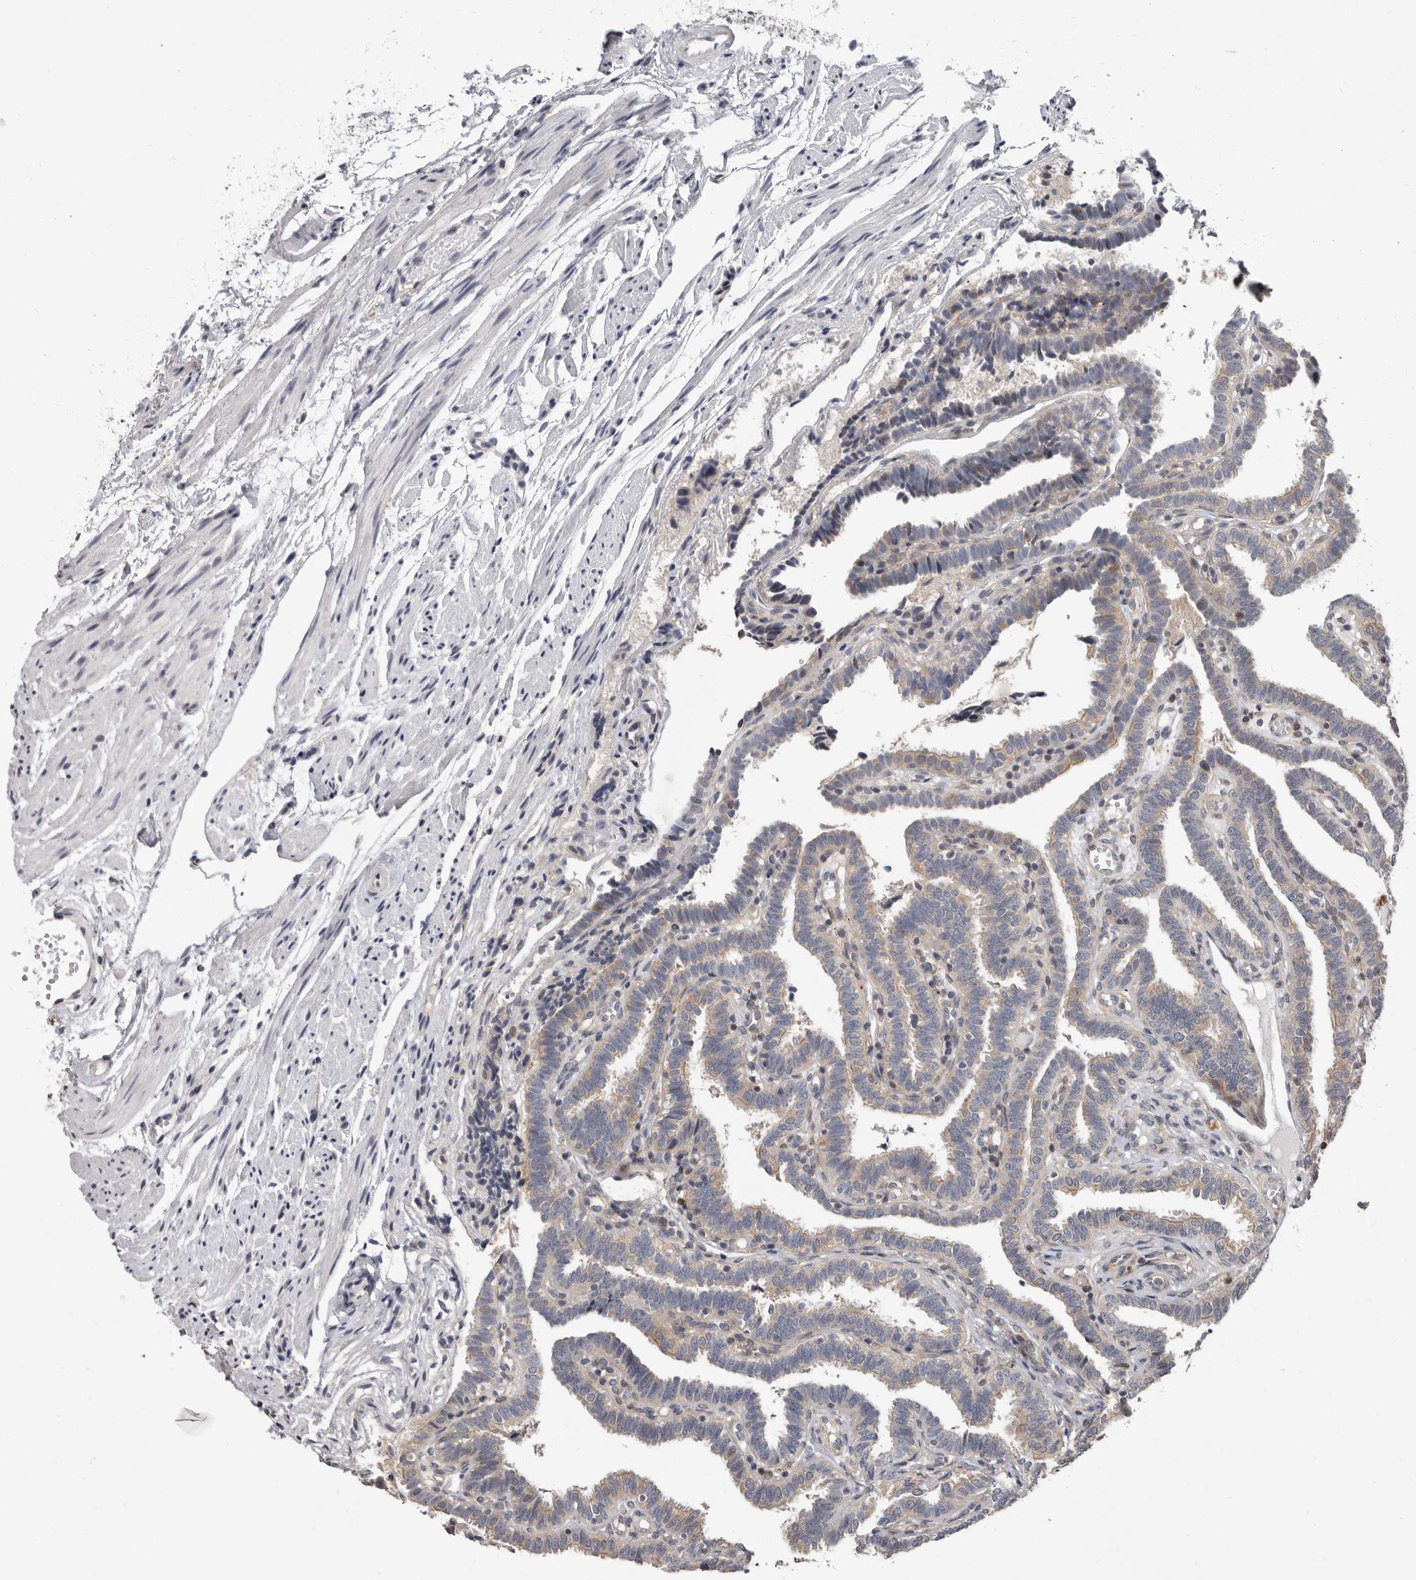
{"staining": {"intensity": "weak", "quantity": "<25%", "location": "cytoplasmic/membranous"}, "tissue": "fallopian tube", "cell_type": "Glandular cells", "image_type": "normal", "snomed": [{"axis": "morphology", "description": "Normal tissue, NOS"}, {"axis": "topography", "description": "Fallopian tube"}], "caption": "IHC image of unremarkable fallopian tube: human fallopian tube stained with DAB (3,3'-diaminobenzidine) reveals no significant protein staining in glandular cells.", "gene": "FGFR4", "patient": {"sex": "female", "age": 39}}